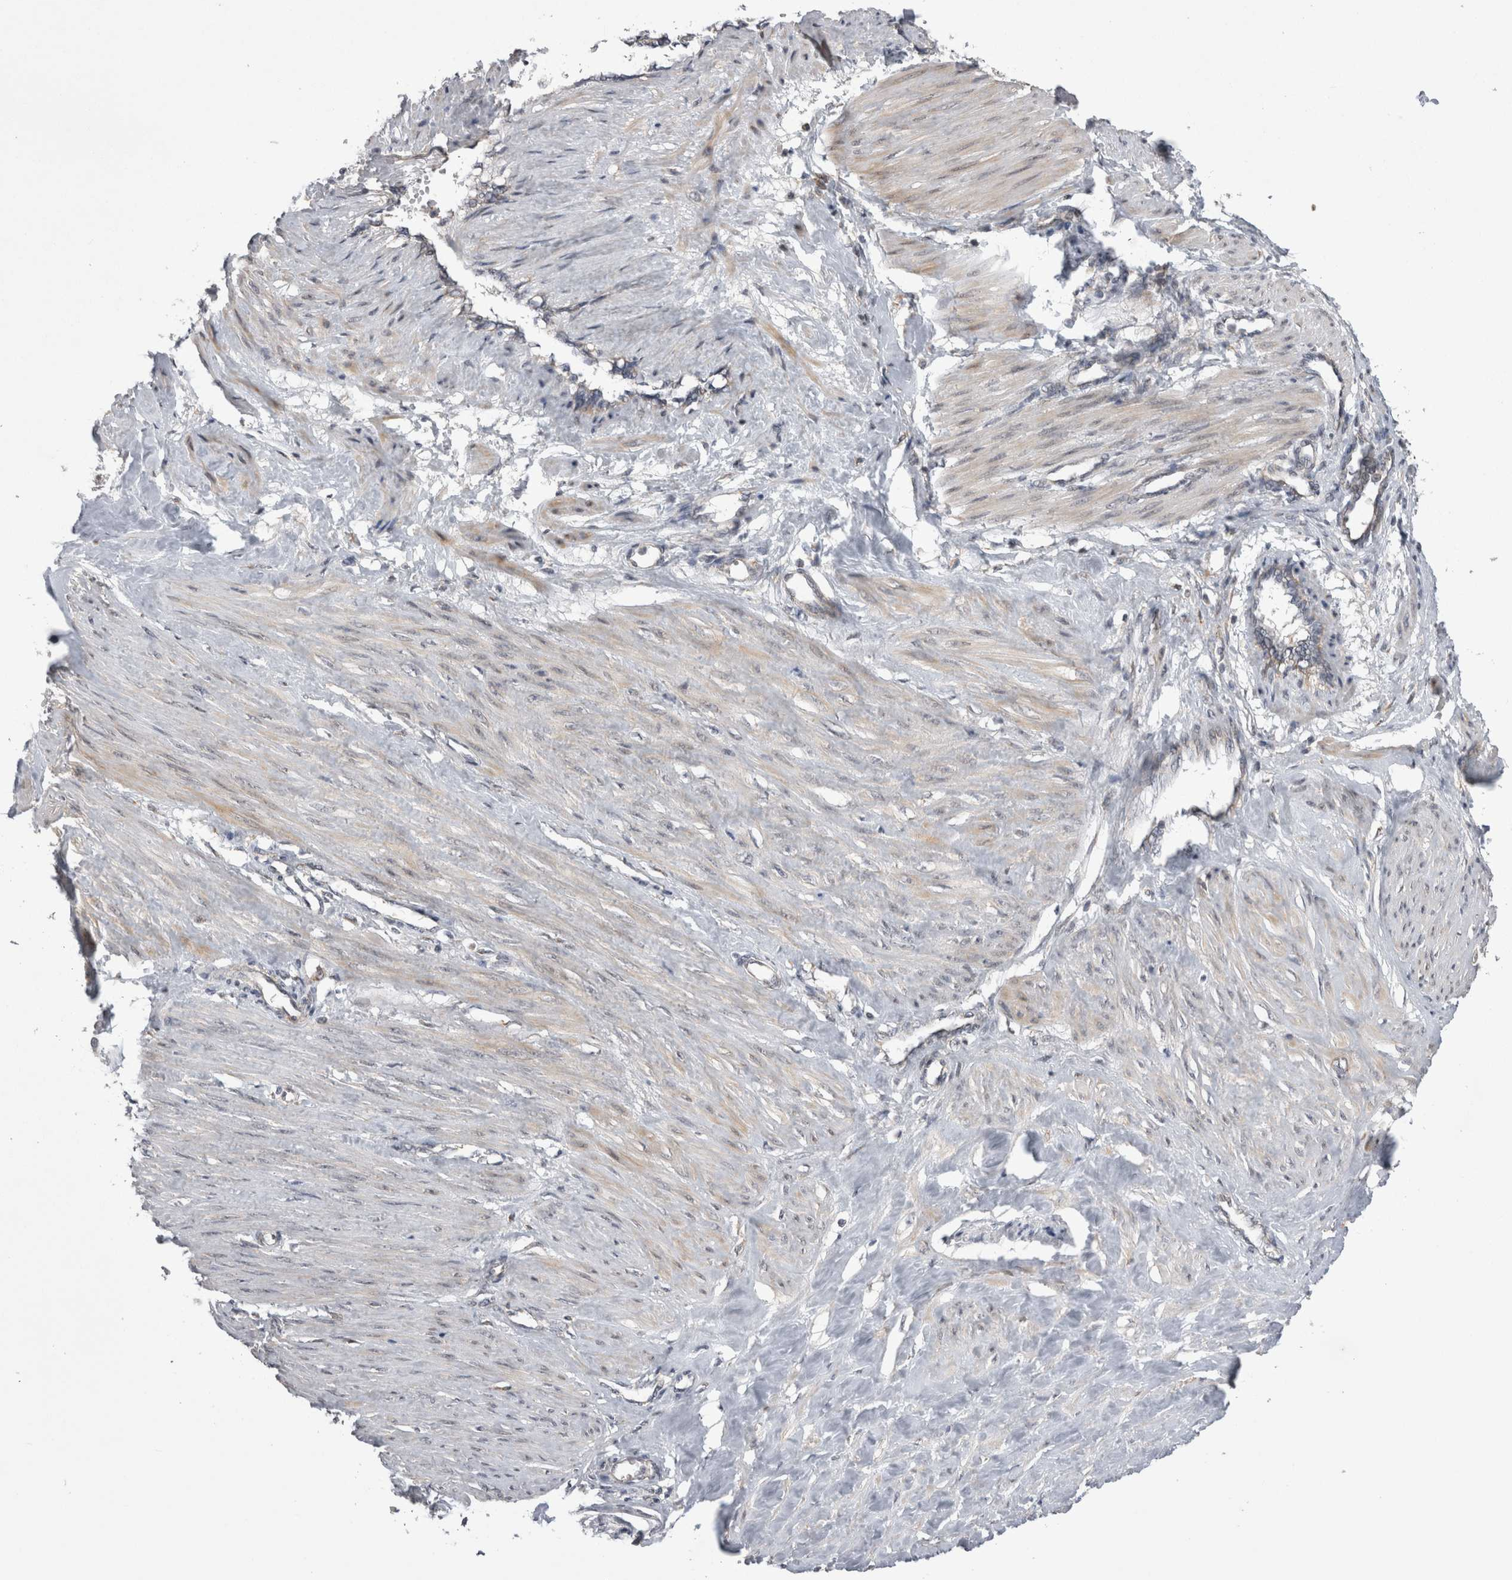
{"staining": {"intensity": "weak", "quantity": "25%-75%", "location": "cytoplasmic/membranous"}, "tissue": "smooth muscle", "cell_type": "Smooth muscle cells", "image_type": "normal", "snomed": [{"axis": "morphology", "description": "Normal tissue, NOS"}, {"axis": "topography", "description": "Endometrium"}], "caption": "This histopathology image displays immunohistochemistry (IHC) staining of unremarkable smooth muscle, with low weak cytoplasmic/membranous expression in about 25%-75% of smooth muscle cells.", "gene": "ARHGAP29", "patient": {"sex": "female", "age": 33}}